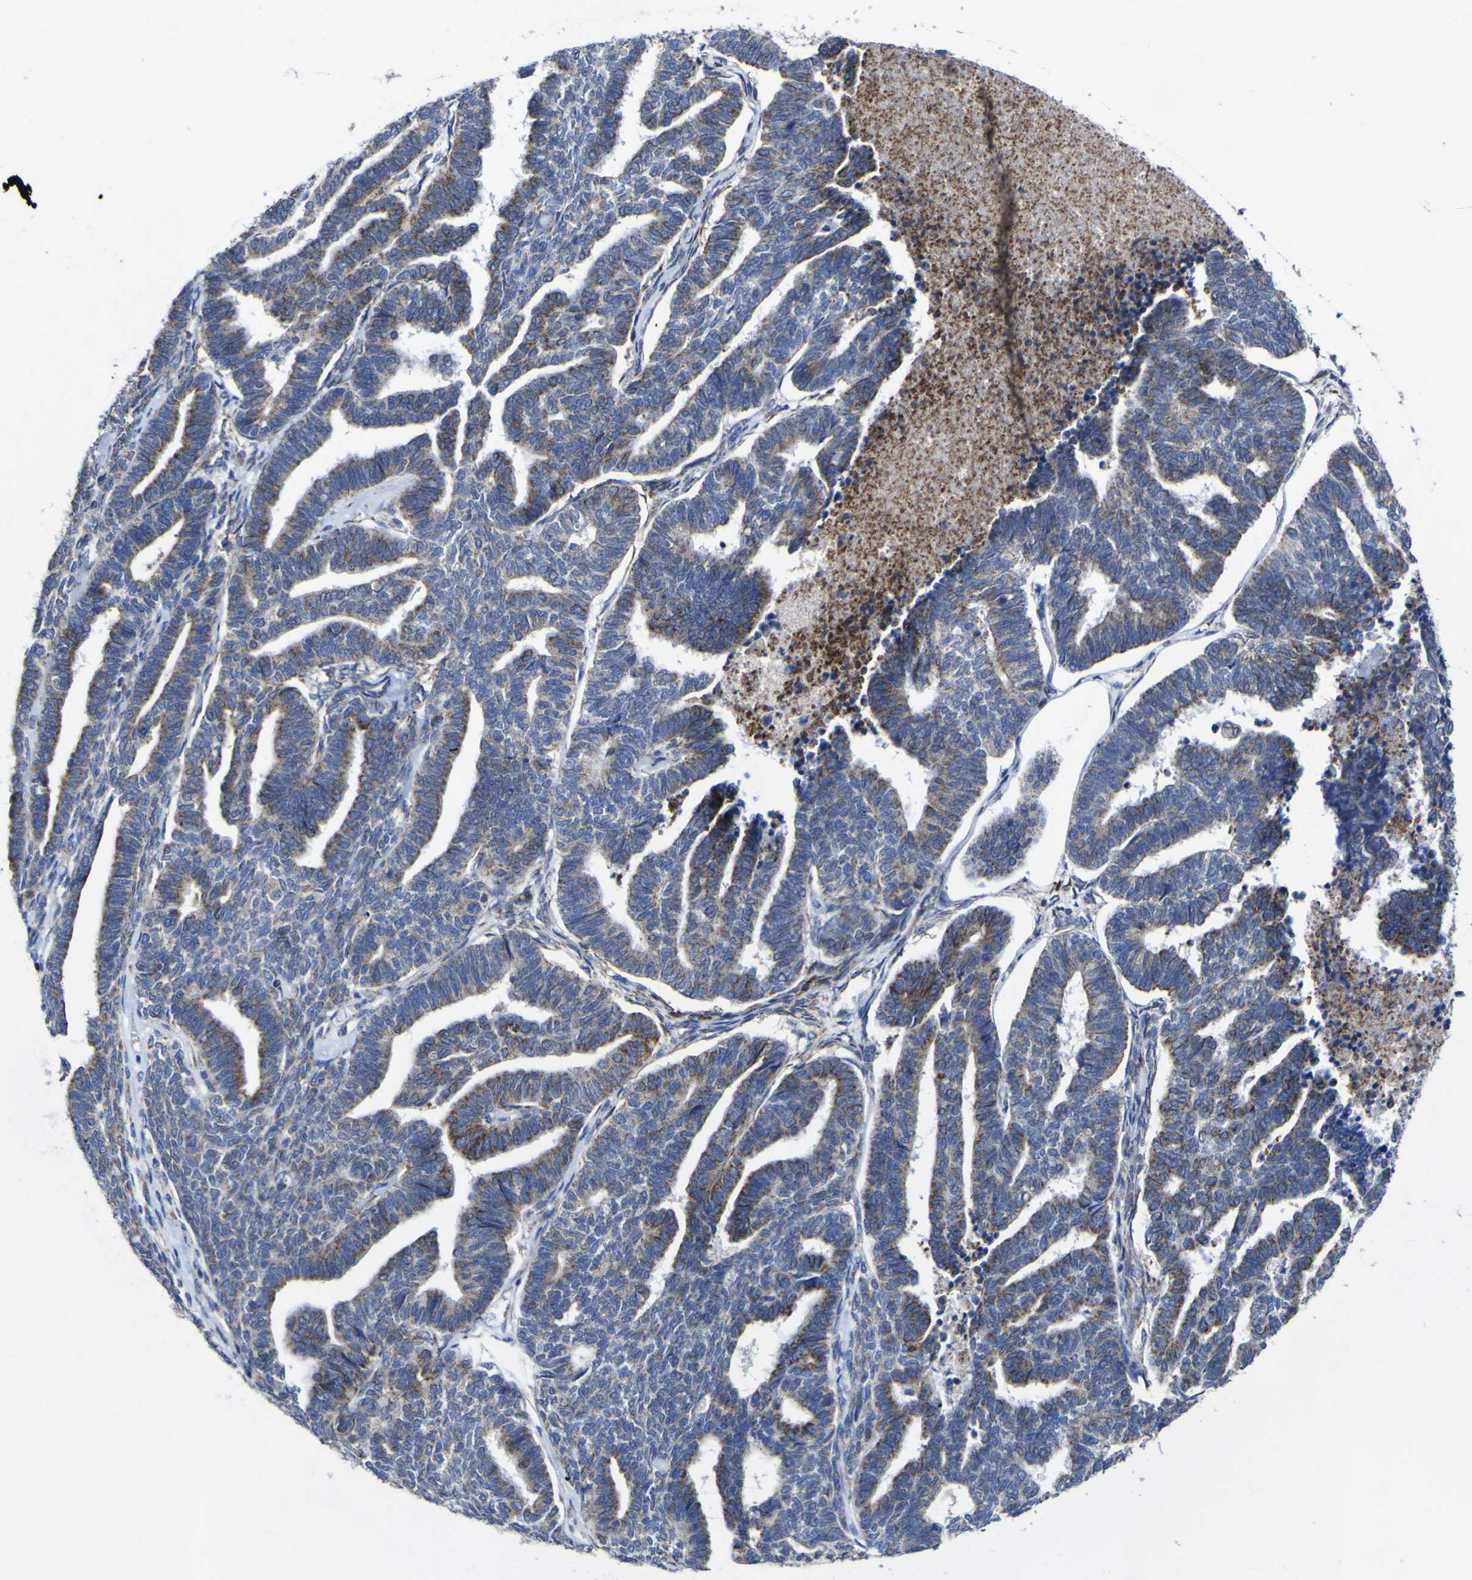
{"staining": {"intensity": "moderate", "quantity": ">75%", "location": "cytoplasmic/membranous"}, "tissue": "endometrial cancer", "cell_type": "Tumor cells", "image_type": "cancer", "snomed": [{"axis": "morphology", "description": "Adenocarcinoma, NOS"}, {"axis": "topography", "description": "Endometrium"}], "caption": "Immunohistochemistry histopathology image of neoplastic tissue: endometrial cancer (adenocarcinoma) stained using immunohistochemistry (IHC) exhibits medium levels of moderate protein expression localized specifically in the cytoplasmic/membranous of tumor cells, appearing as a cytoplasmic/membranous brown color.", "gene": "CCDC90B", "patient": {"sex": "female", "age": 70}}